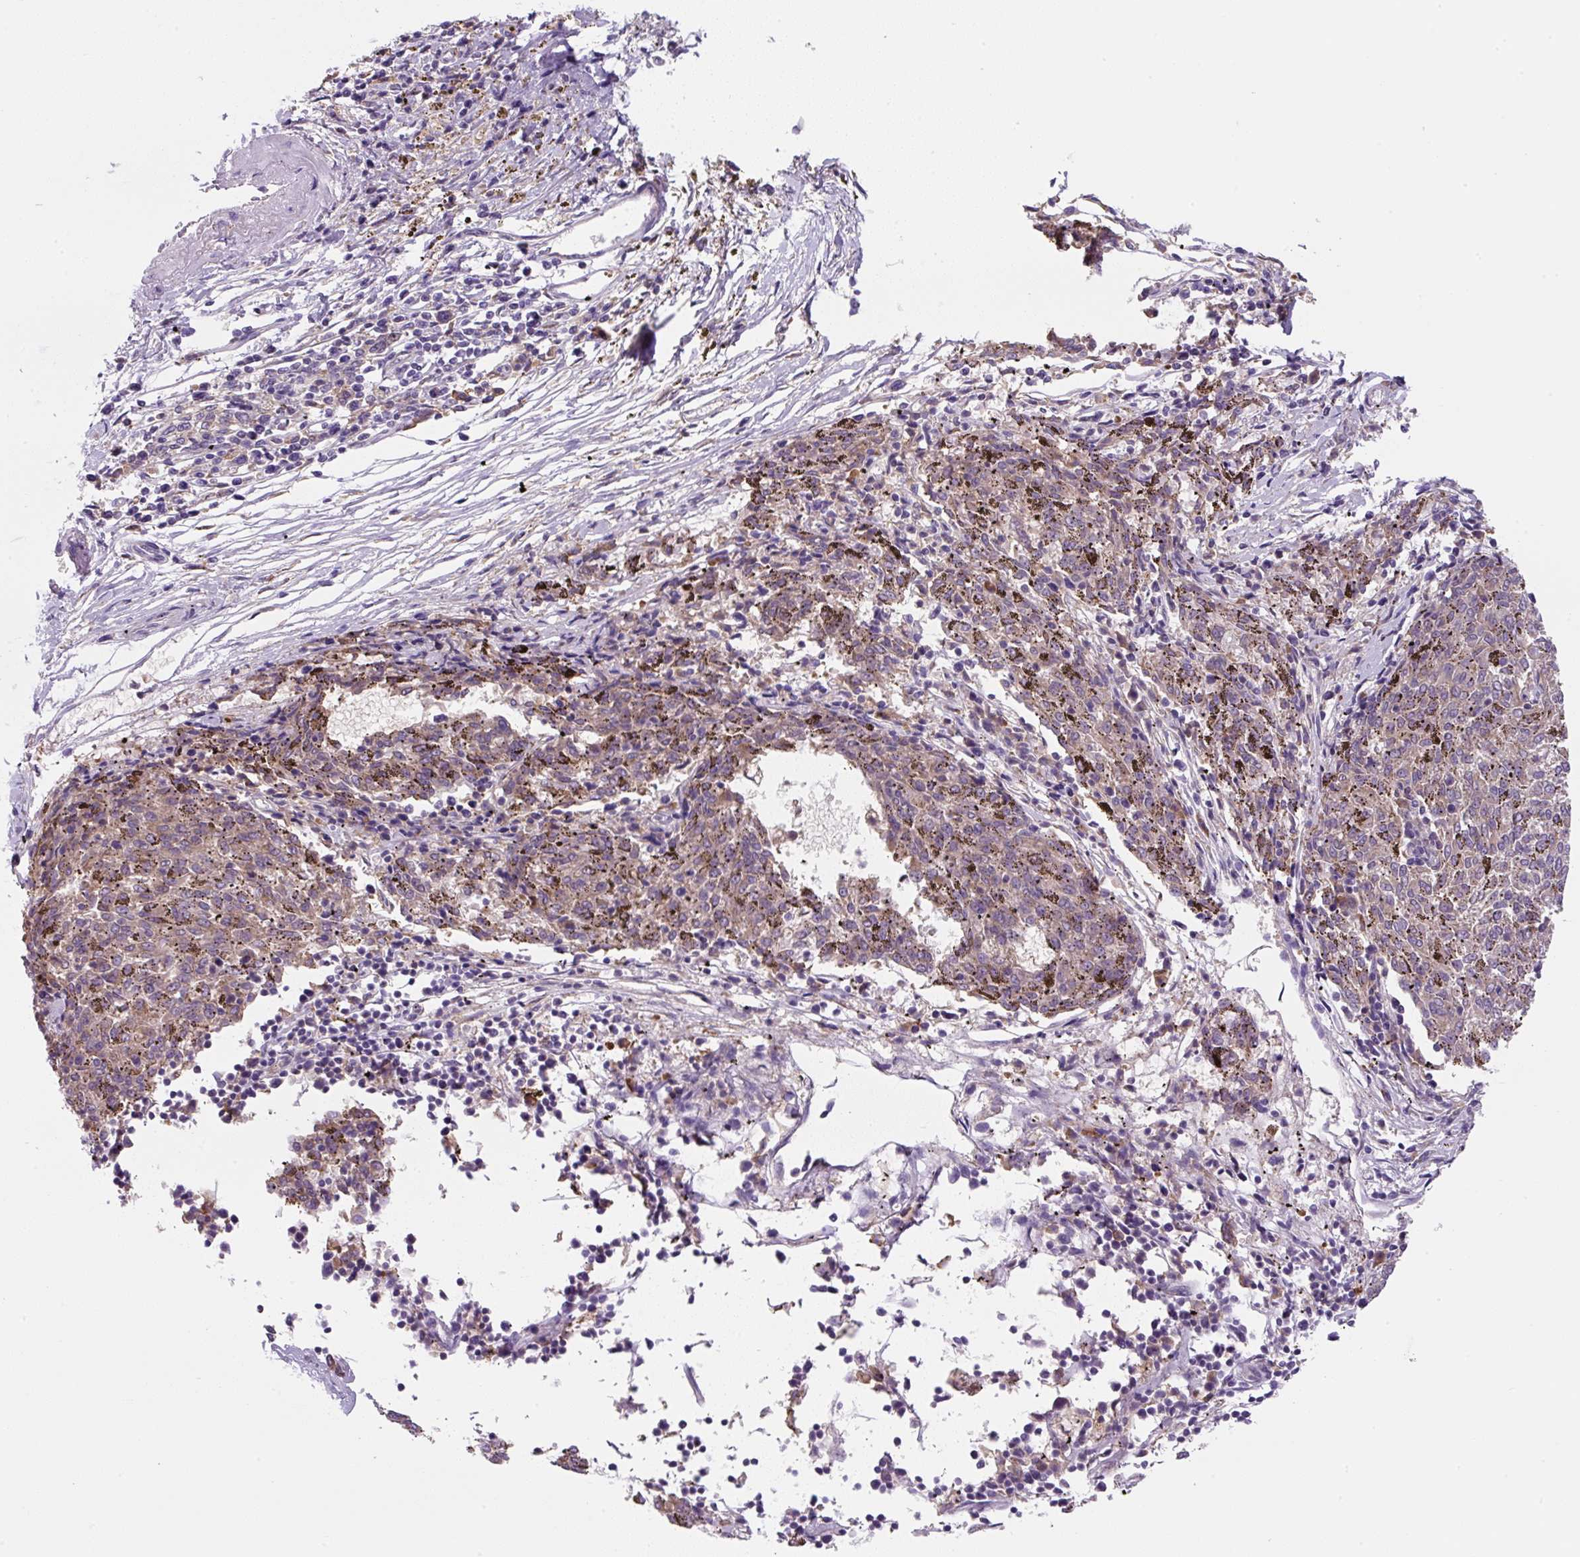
{"staining": {"intensity": "weak", "quantity": "25%-75%", "location": "cytoplasmic/membranous"}, "tissue": "melanoma", "cell_type": "Tumor cells", "image_type": "cancer", "snomed": [{"axis": "morphology", "description": "Malignant melanoma, NOS"}, {"axis": "topography", "description": "Skin"}], "caption": "Malignant melanoma stained with DAB (3,3'-diaminobenzidine) immunohistochemistry exhibits low levels of weak cytoplasmic/membranous positivity in approximately 25%-75% of tumor cells.", "gene": "FZD5", "patient": {"sex": "female", "age": 72}}